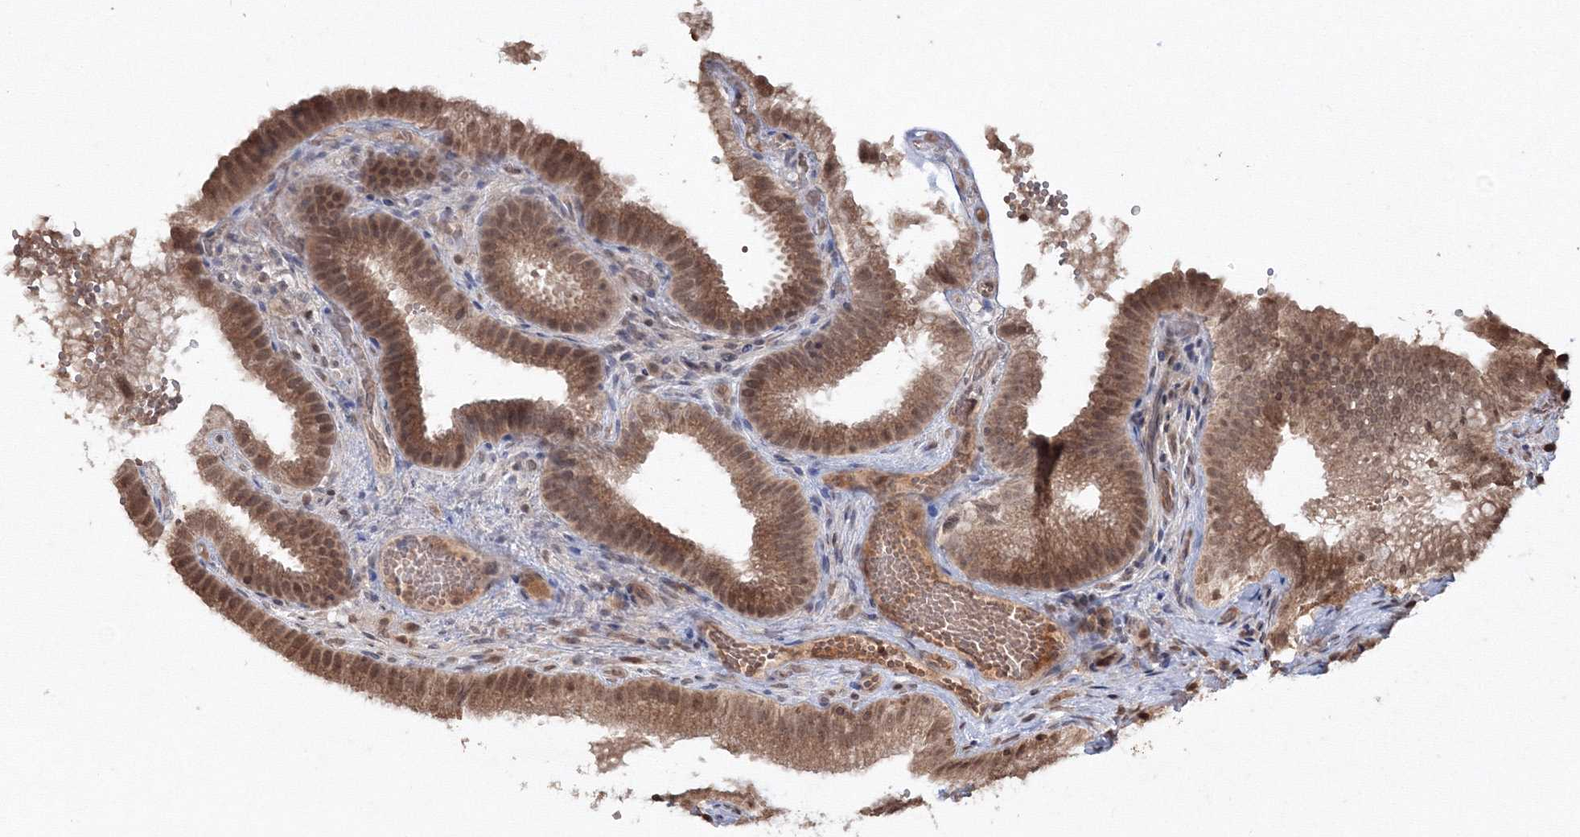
{"staining": {"intensity": "moderate", "quantity": ">75%", "location": "cytoplasmic/membranous,nuclear"}, "tissue": "gallbladder", "cell_type": "Glandular cells", "image_type": "normal", "snomed": [{"axis": "morphology", "description": "Normal tissue, NOS"}, {"axis": "topography", "description": "Gallbladder"}], "caption": "The immunohistochemical stain highlights moderate cytoplasmic/membranous,nuclear positivity in glandular cells of unremarkable gallbladder.", "gene": "PEX13", "patient": {"sex": "female", "age": 30}}